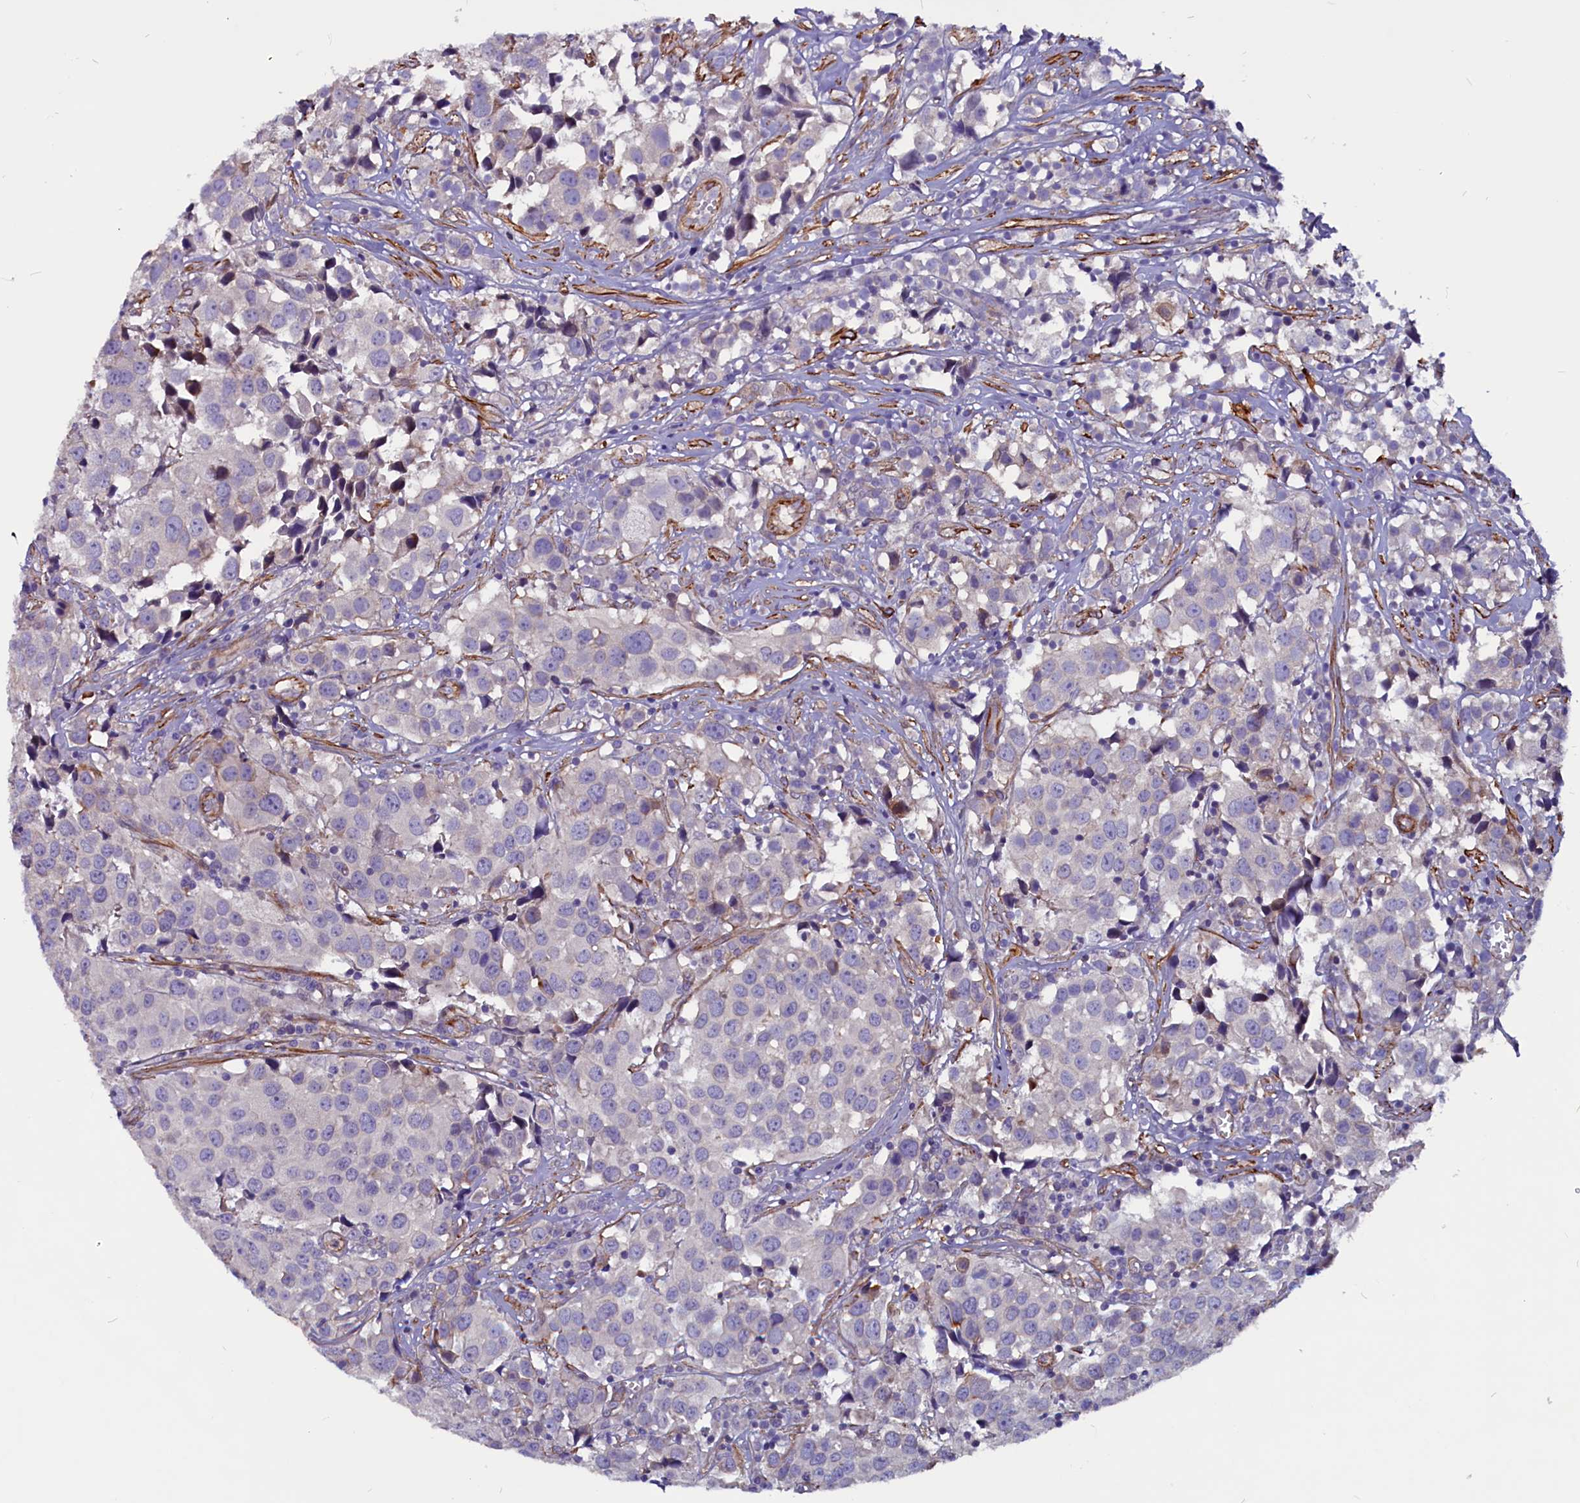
{"staining": {"intensity": "negative", "quantity": "none", "location": "none"}, "tissue": "urothelial cancer", "cell_type": "Tumor cells", "image_type": "cancer", "snomed": [{"axis": "morphology", "description": "Urothelial carcinoma, High grade"}, {"axis": "topography", "description": "Urinary bladder"}], "caption": "The histopathology image demonstrates no staining of tumor cells in urothelial cancer. Nuclei are stained in blue.", "gene": "ZNF749", "patient": {"sex": "female", "age": 75}}